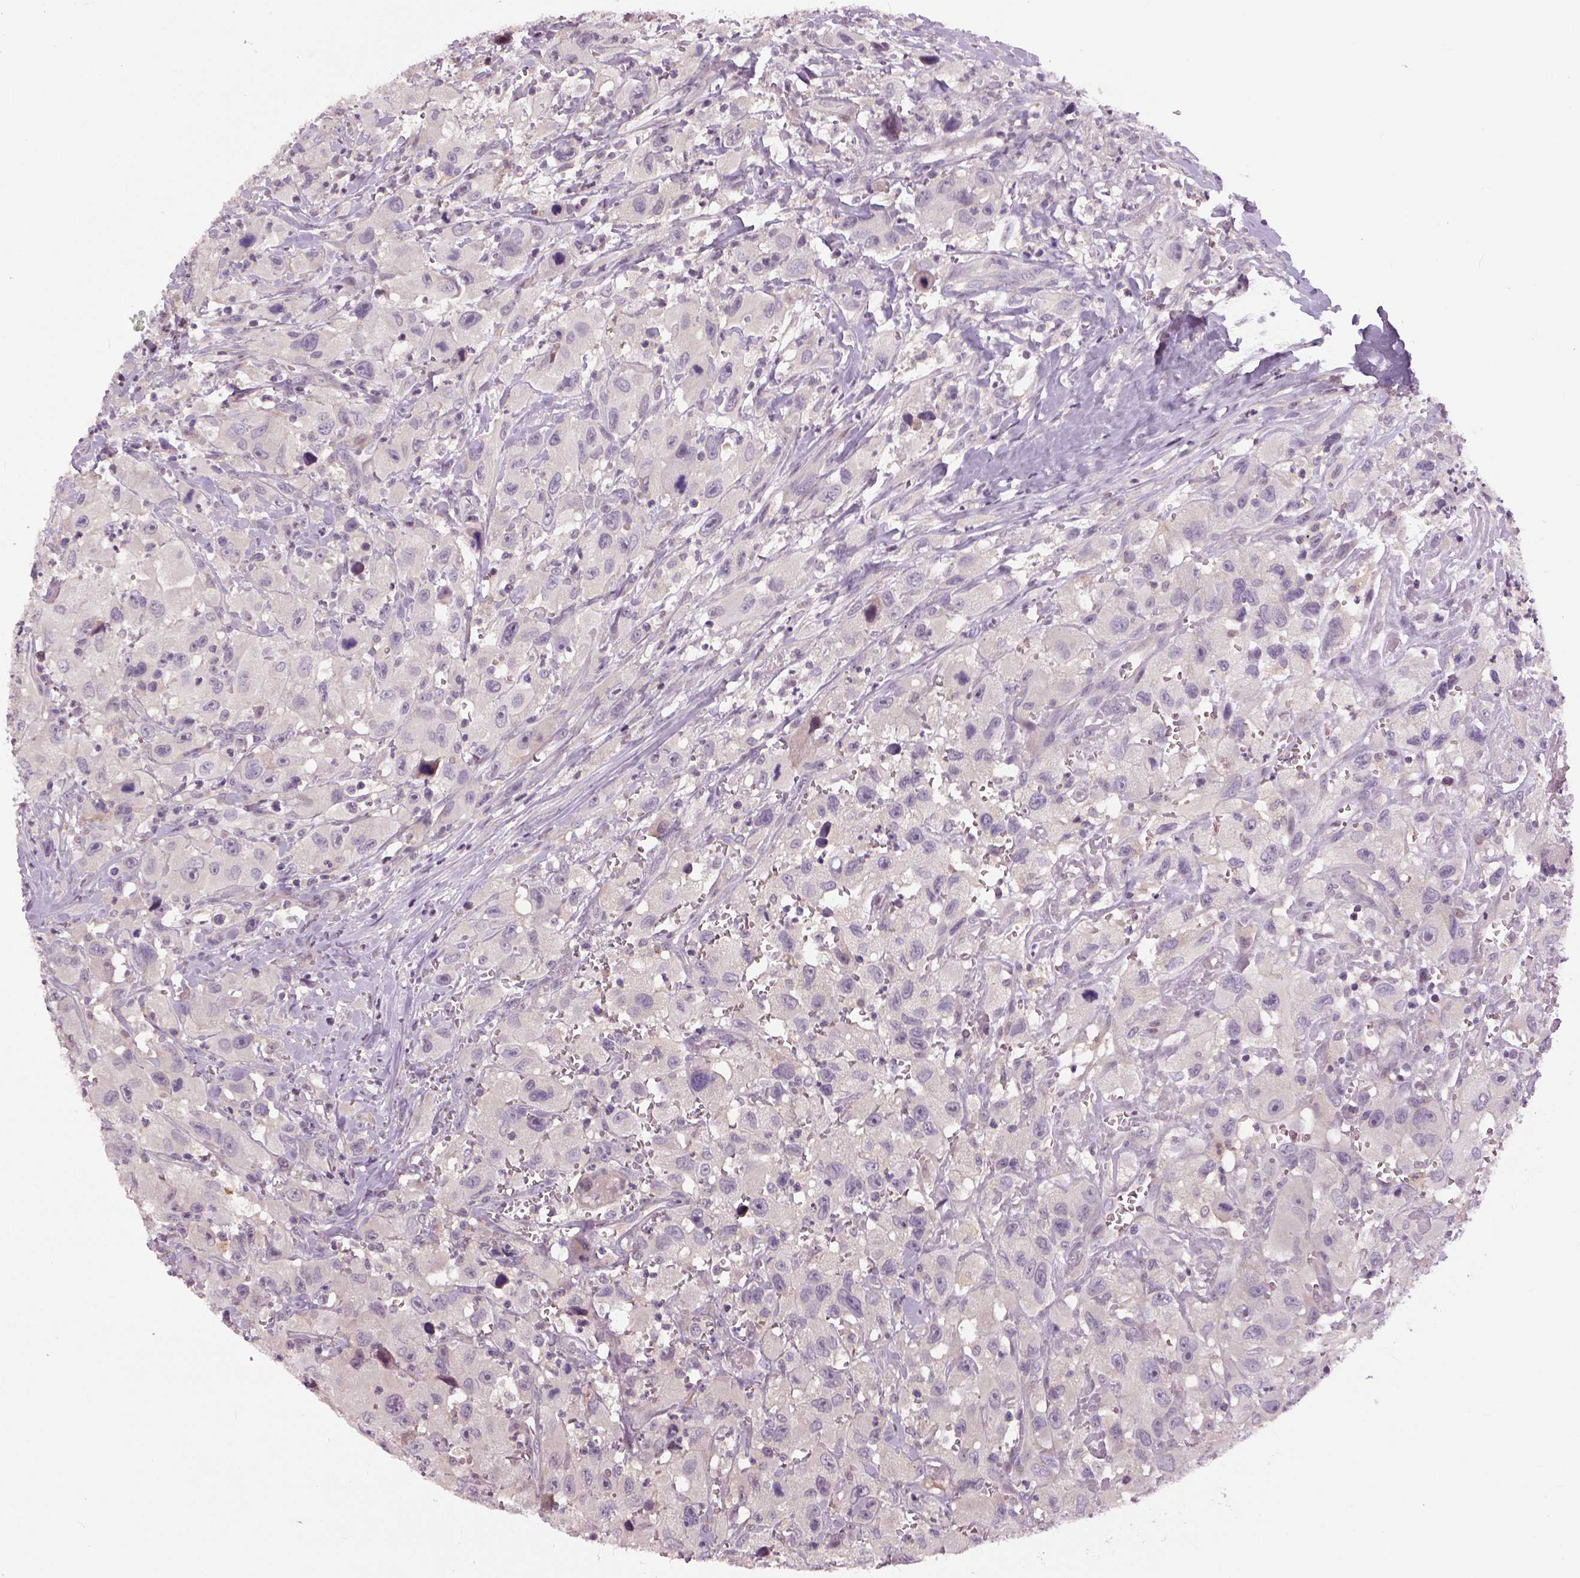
{"staining": {"intensity": "negative", "quantity": "none", "location": "none"}, "tissue": "head and neck cancer", "cell_type": "Tumor cells", "image_type": "cancer", "snomed": [{"axis": "morphology", "description": "Squamous cell carcinoma, NOS"}, {"axis": "morphology", "description": "Squamous cell carcinoma, metastatic, NOS"}, {"axis": "topography", "description": "Oral tissue"}, {"axis": "topography", "description": "Head-Neck"}], "caption": "Tumor cells show no significant positivity in head and neck metastatic squamous cell carcinoma. (Immunohistochemistry, brightfield microscopy, high magnification).", "gene": "NECAB1", "patient": {"sex": "female", "age": 85}}